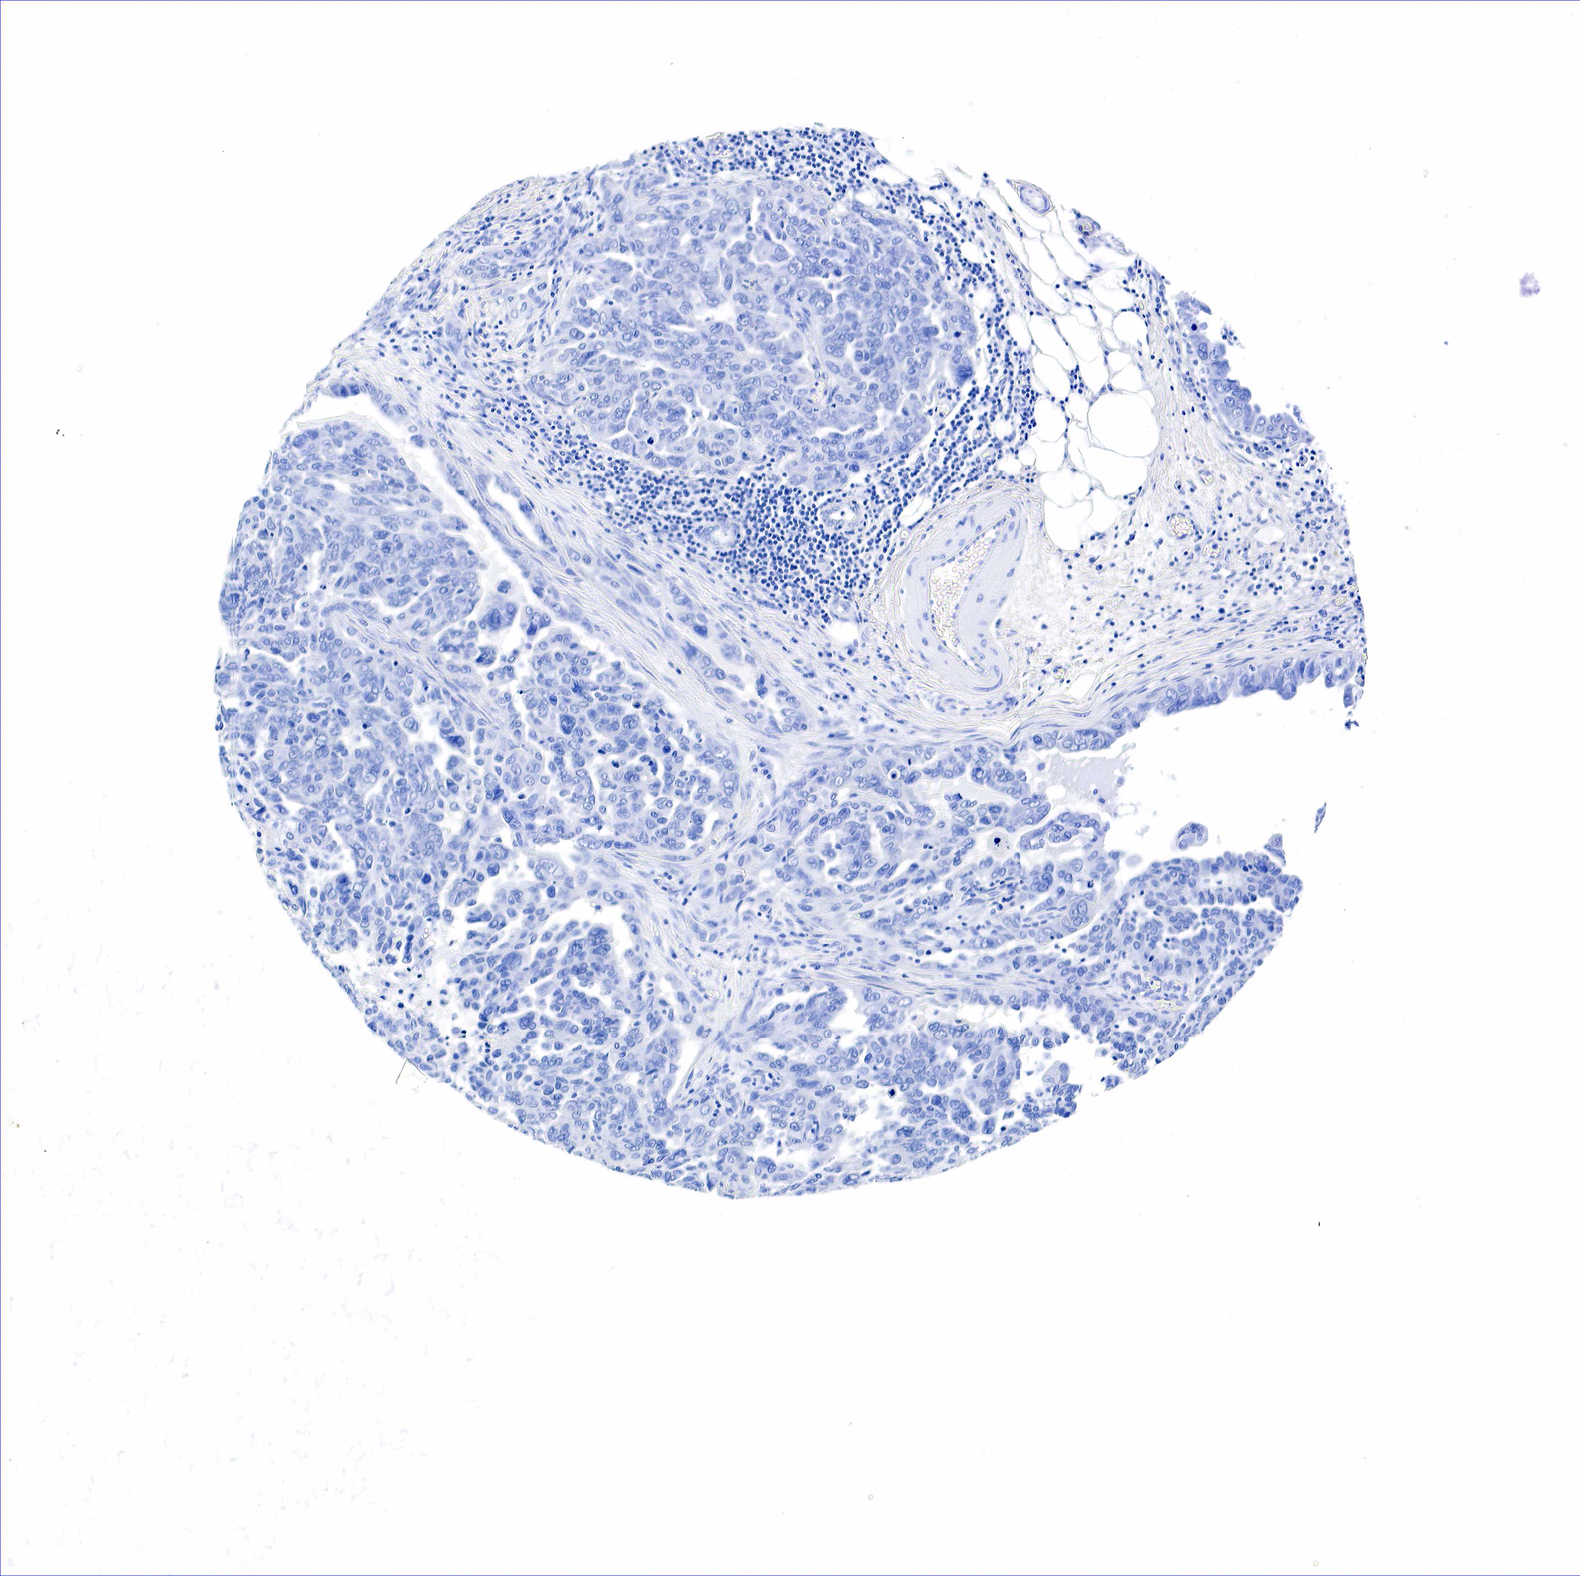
{"staining": {"intensity": "negative", "quantity": "none", "location": "none"}, "tissue": "ovarian cancer", "cell_type": "Tumor cells", "image_type": "cancer", "snomed": [{"axis": "morphology", "description": "Cystadenocarcinoma, serous, NOS"}, {"axis": "topography", "description": "Ovary"}], "caption": "Immunohistochemistry of serous cystadenocarcinoma (ovarian) demonstrates no staining in tumor cells.", "gene": "GAST", "patient": {"sex": "female", "age": 64}}